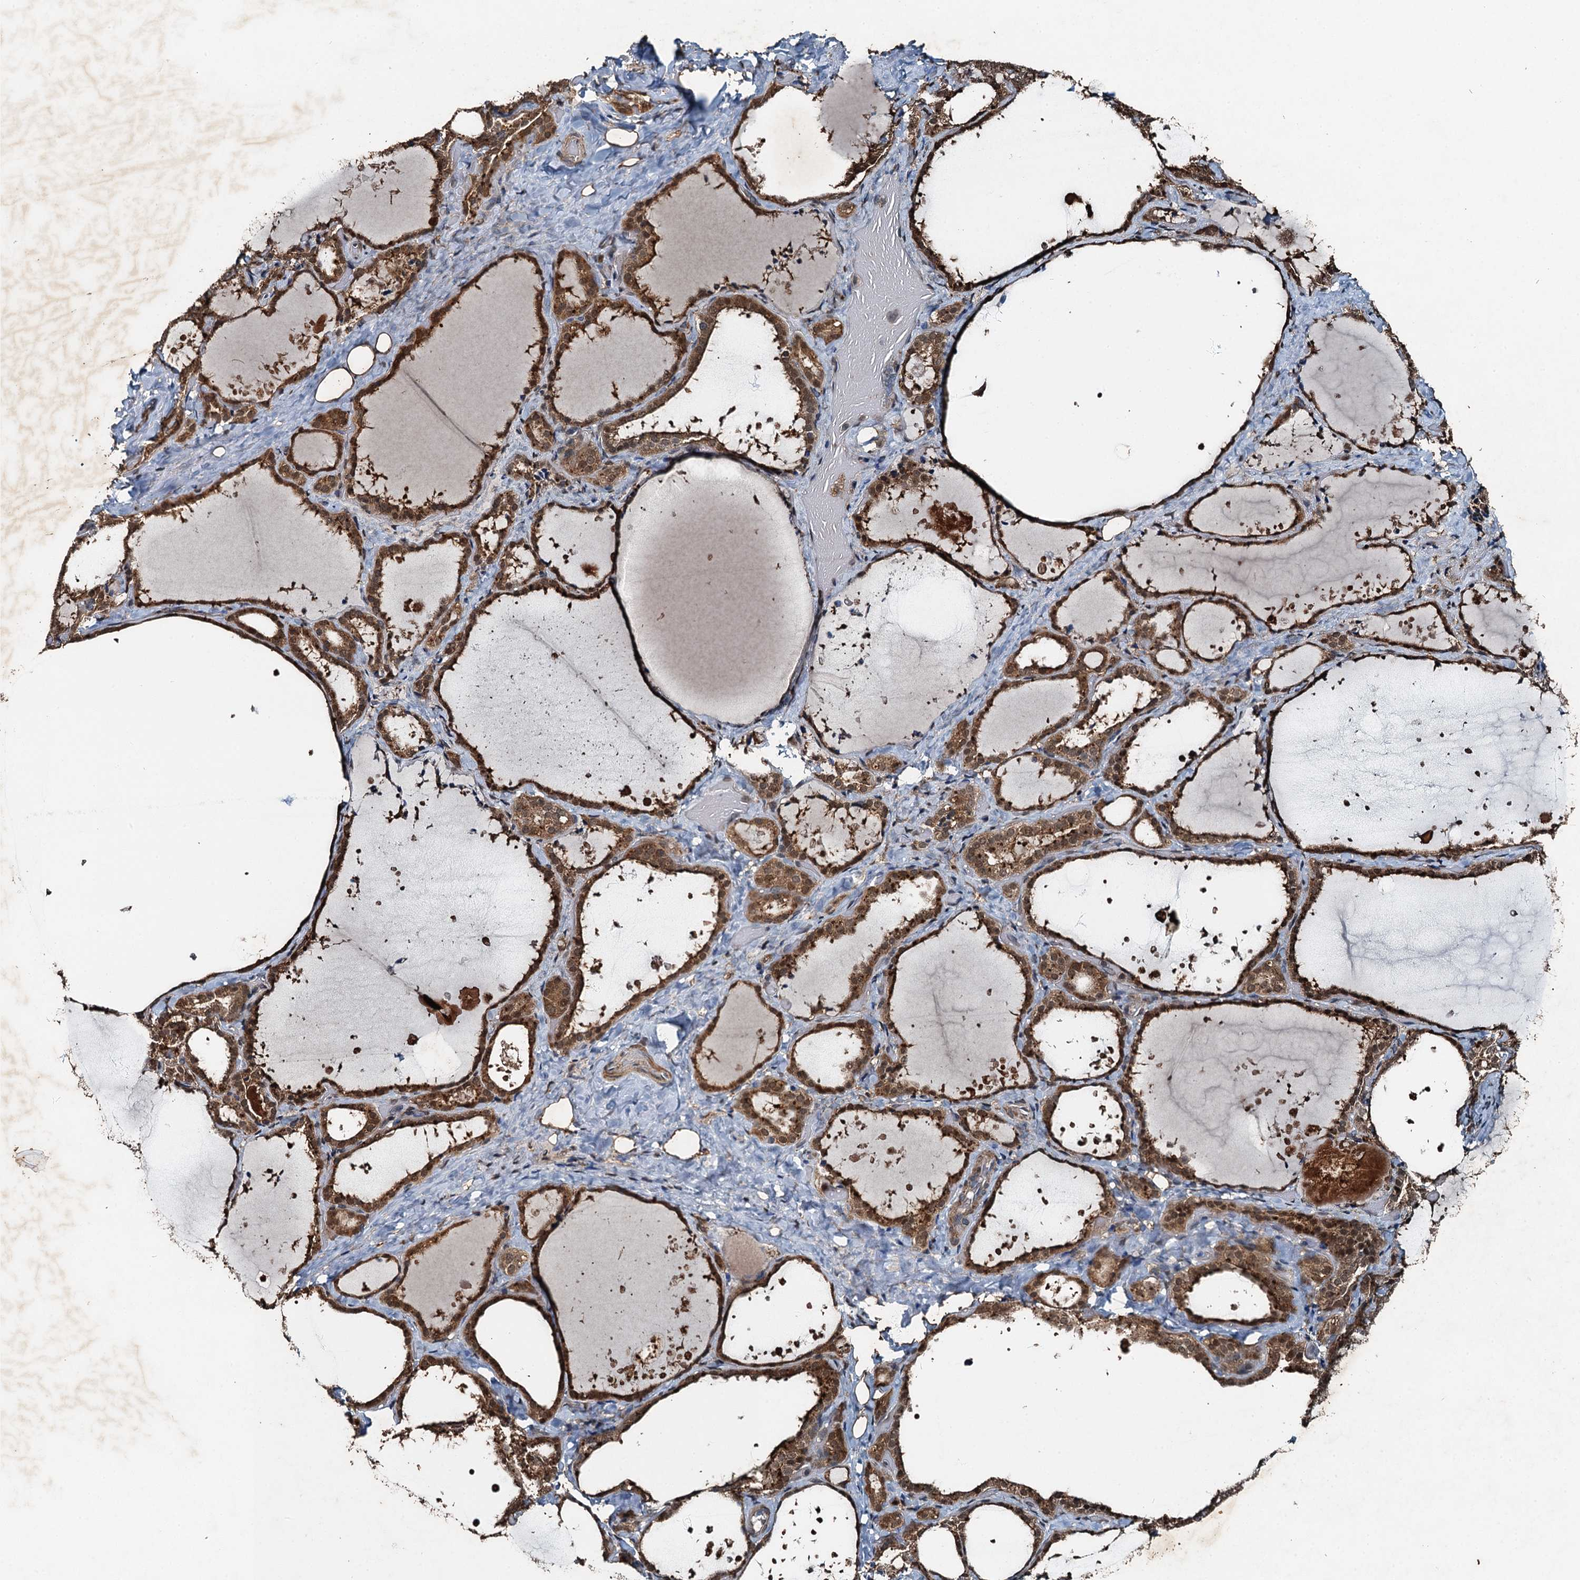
{"staining": {"intensity": "moderate", "quantity": ">75%", "location": "cytoplasmic/membranous"}, "tissue": "thyroid gland", "cell_type": "Glandular cells", "image_type": "normal", "snomed": [{"axis": "morphology", "description": "Normal tissue, NOS"}, {"axis": "topography", "description": "Thyroid gland"}], "caption": "Human thyroid gland stained with a protein marker exhibits moderate staining in glandular cells.", "gene": "TCTN1", "patient": {"sex": "female", "age": 44}}